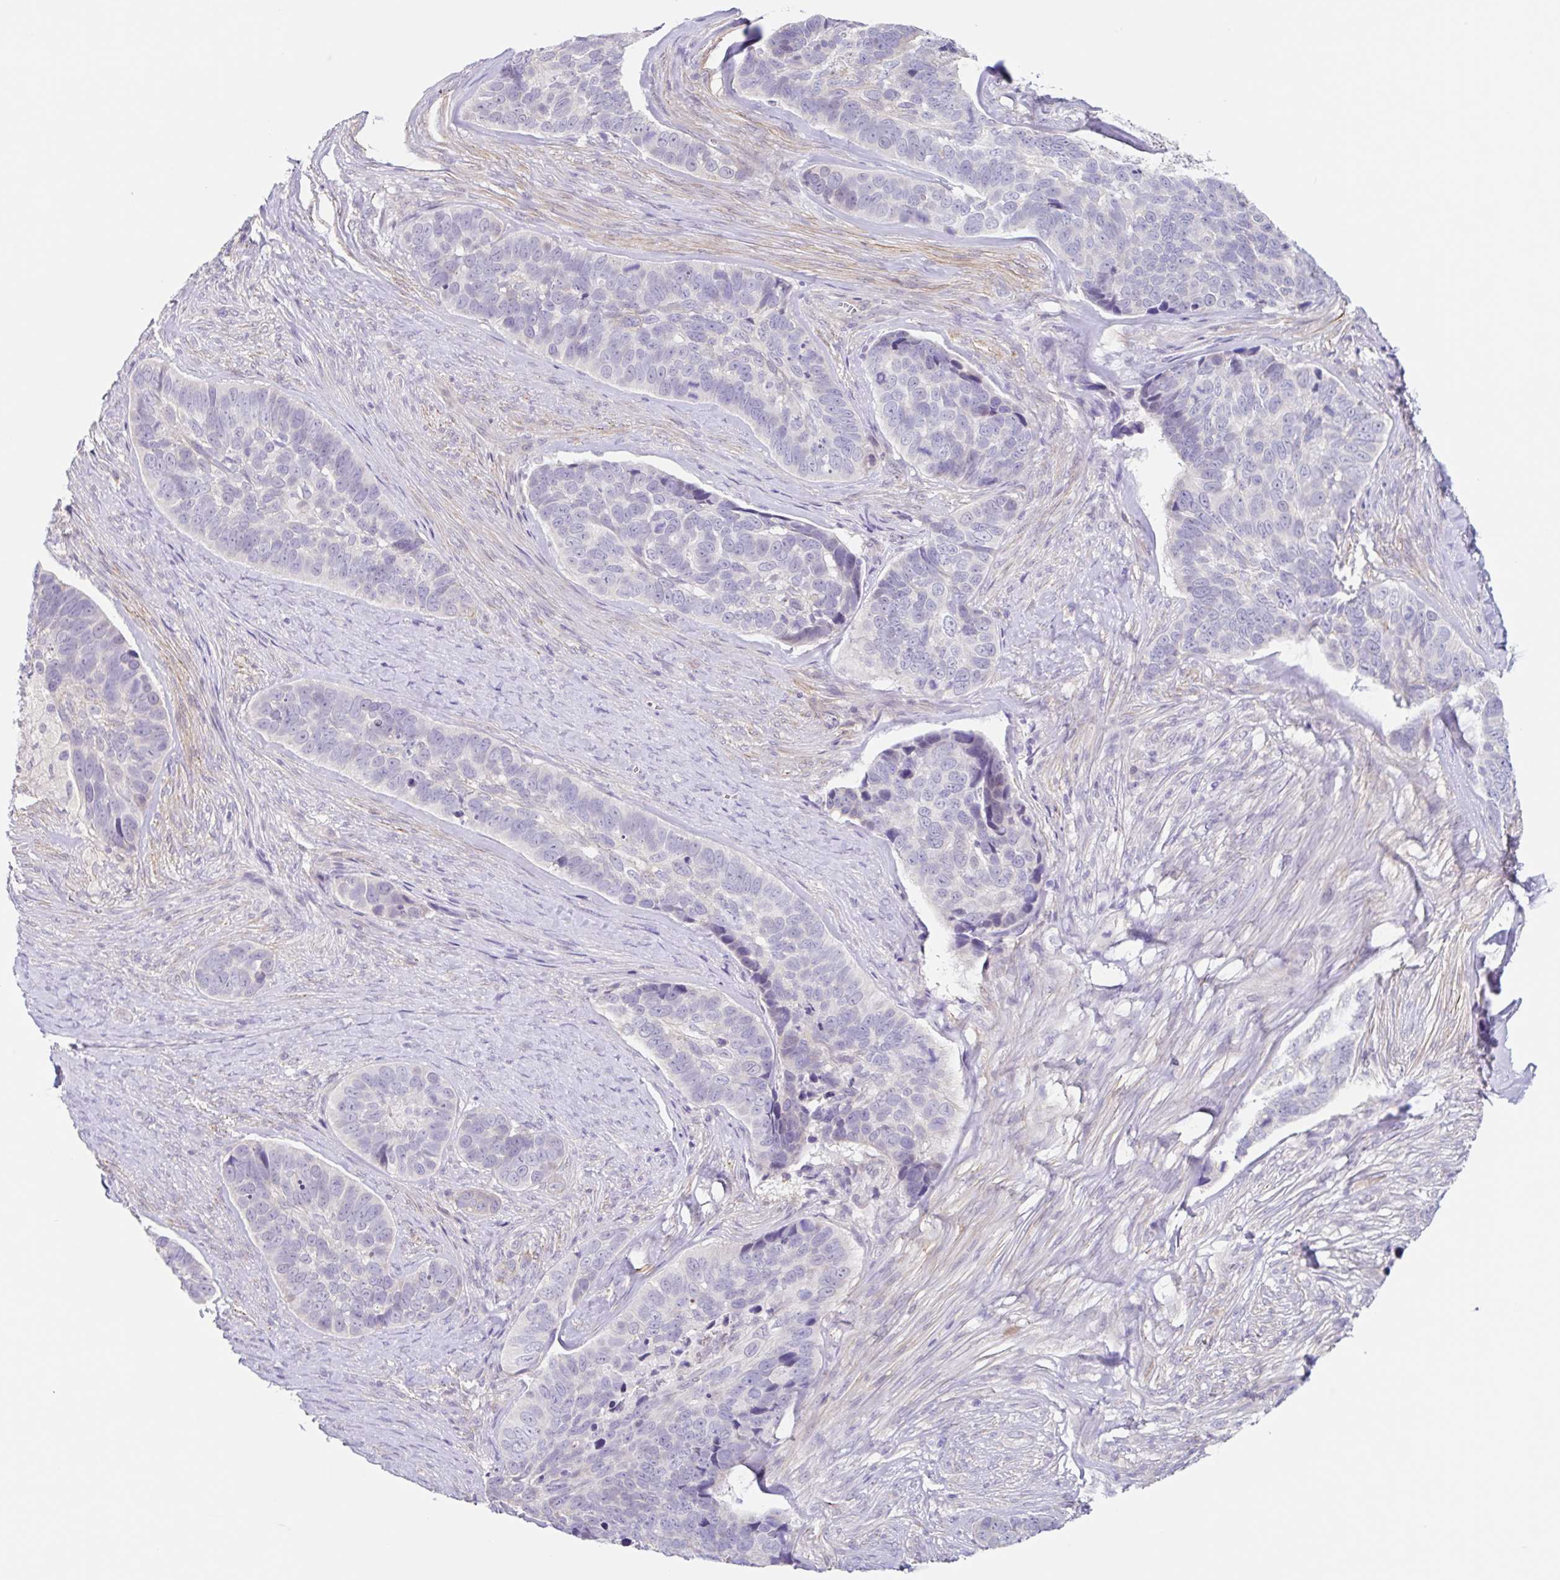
{"staining": {"intensity": "negative", "quantity": "none", "location": "none"}, "tissue": "skin cancer", "cell_type": "Tumor cells", "image_type": "cancer", "snomed": [{"axis": "morphology", "description": "Basal cell carcinoma"}, {"axis": "topography", "description": "Skin"}], "caption": "Tumor cells show no significant expression in skin basal cell carcinoma.", "gene": "DCAF17", "patient": {"sex": "female", "age": 82}}